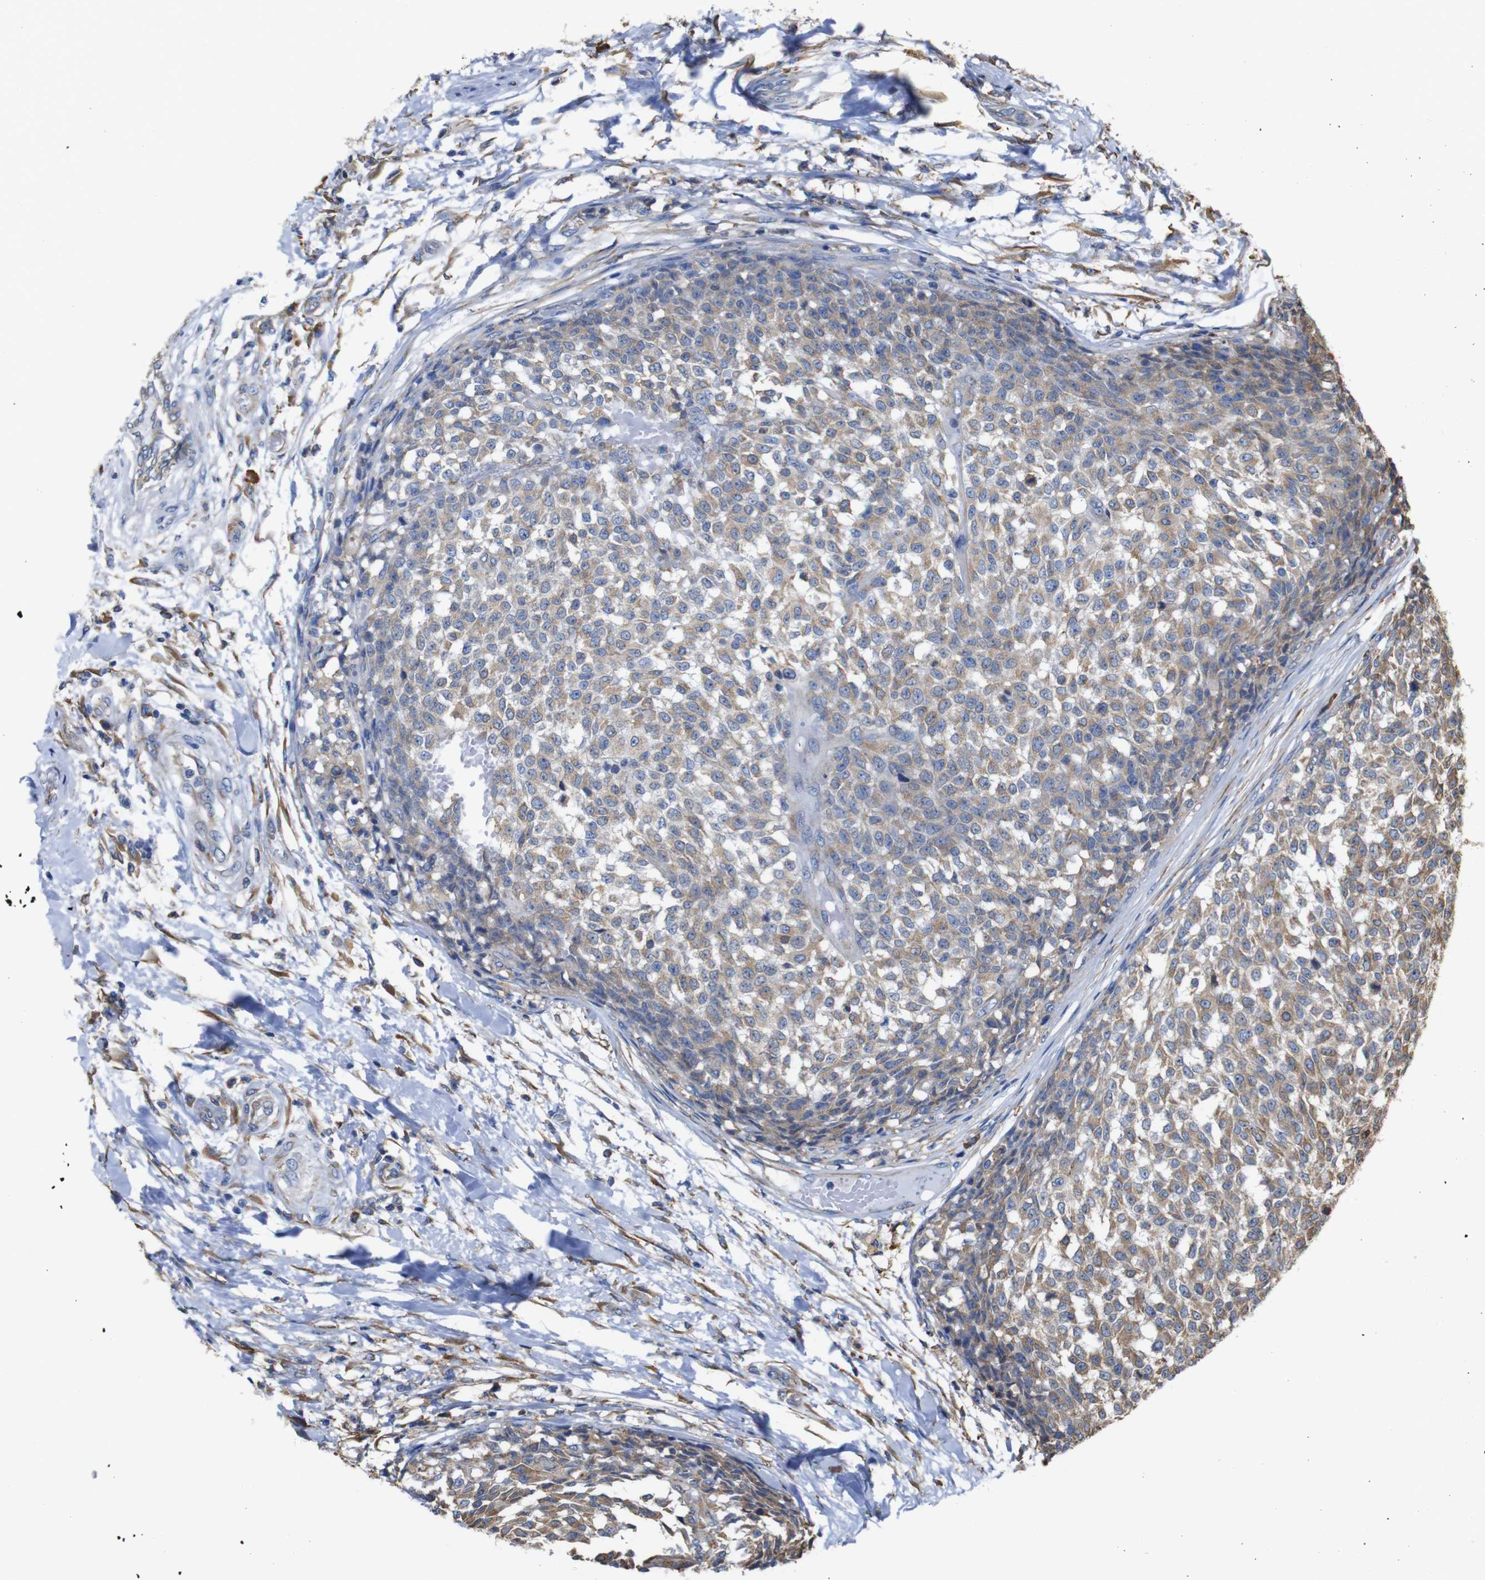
{"staining": {"intensity": "weak", "quantity": ">75%", "location": "cytoplasmic/membranous"}, "tissue": "testis cancer", "cell_type": "Tumor cells", "image_type": "cancer", "snomed": [{"axis": "morphology", "description": "Seminoma, NOS"}, {"axis": "topography", "description": "Testis"}], "caption": "Testis cancer (seminoma) stained for a protein (brown) reveals weak cytoplasmic/membranous positive staining in approximately >75% of tumor cells.", "gene": "PPIB", "patient": {"sex": "male", "age": 59}}